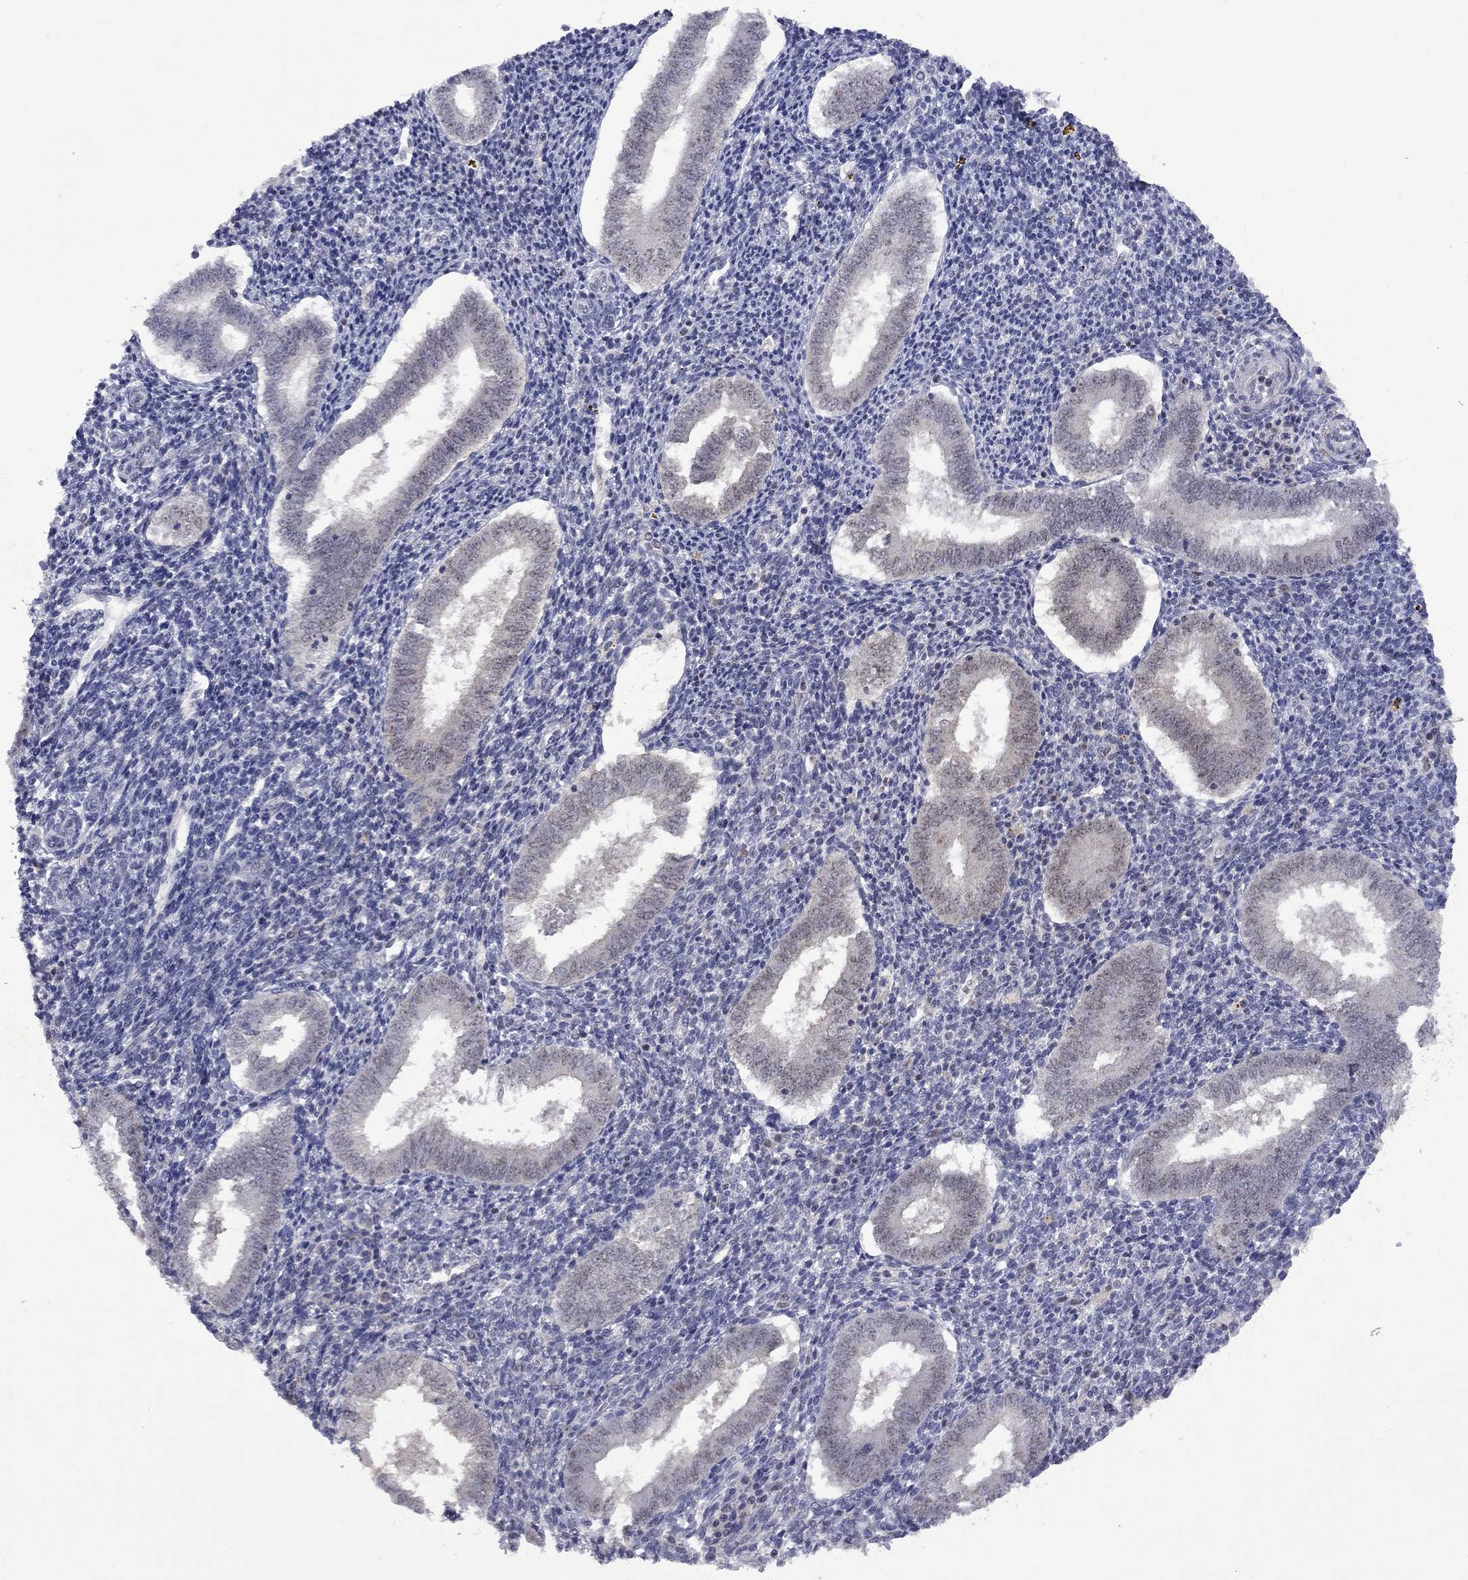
{"staining": {"intensity": "negative", "quantity": "none", "location": "none"}, "tissue": "endometrium", "cell_type": "Cells in endometrial stroma", "image_type": "normal", "snomed": [{"axis": "morphology", "description": "Normal tissue, NOS"}, {"axis": "topography", "description": "Endometrium"}], "caption": "Immunohistochemistry photomicrograph of unremarkable endometrium stained for a protein (brown), which shows no expression in cells in endometrial stroma.", "gene": "SPOUT1", "patient": {"sex": "female", "age": 25}}